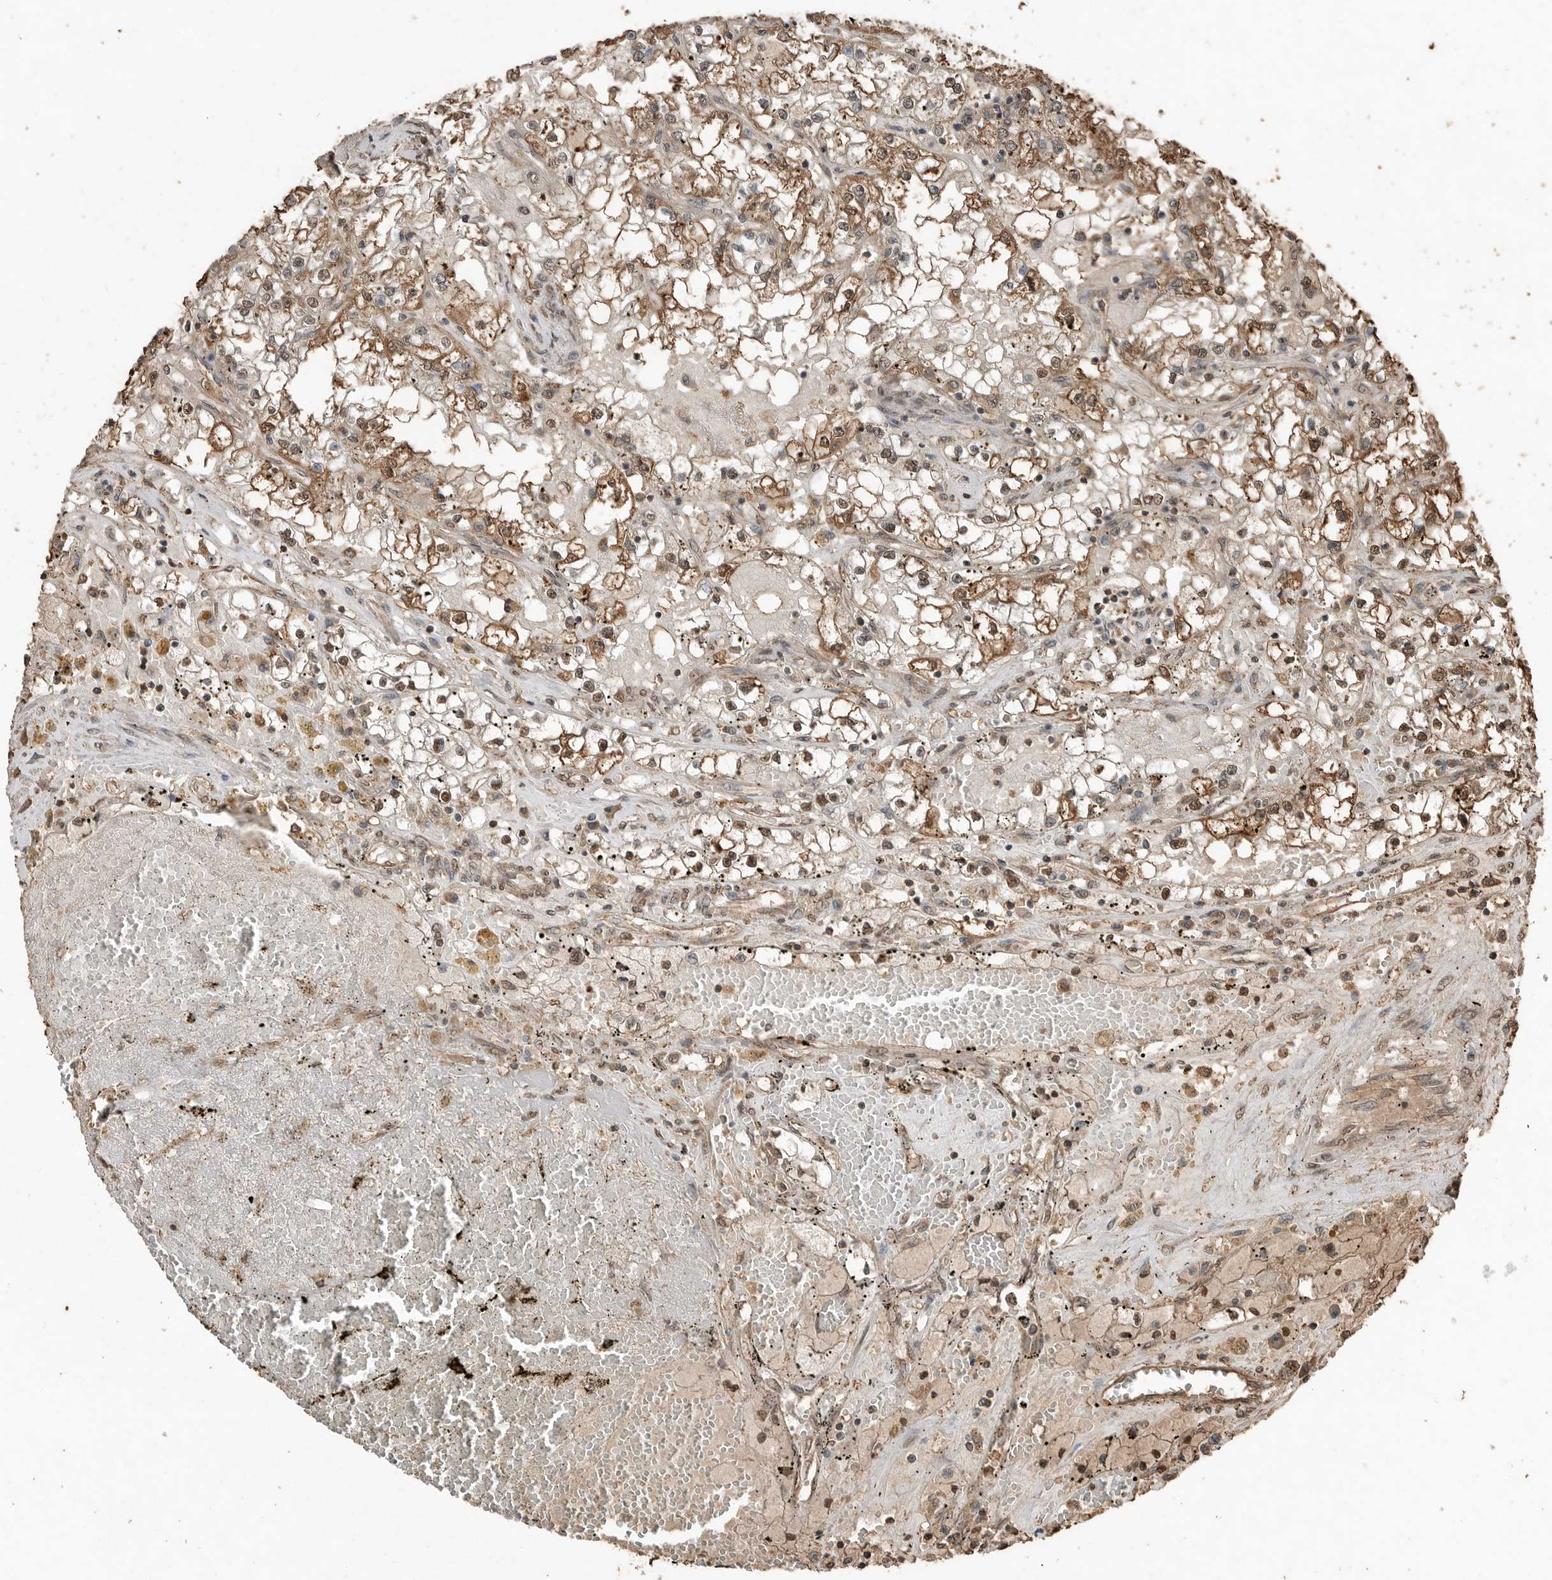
{"staining": {"intensity": "moderate", "quantity": ">75%", "location": "cytoplasmic/membranous,nuclear"}, "tissue": "renal cancer", "cell_type": "Tumor cells", "image_type": "cancer", "snomed": [{"axis": "morphology", "description": "Adenocarcinoma, NOS"}, {"axis": "topography", "description": "Kidney"}], "caption": "An immunohistochemistry (IHC) micrograph of tumor tissue is shown. Protein staining in brown shows moderate cytoplasmic/membranous and nuclear positivity in adenocarcinoma (renal) within tumor cells.", "gene": "BLZF1", "patient": {"sex": "male", "age": 56}}